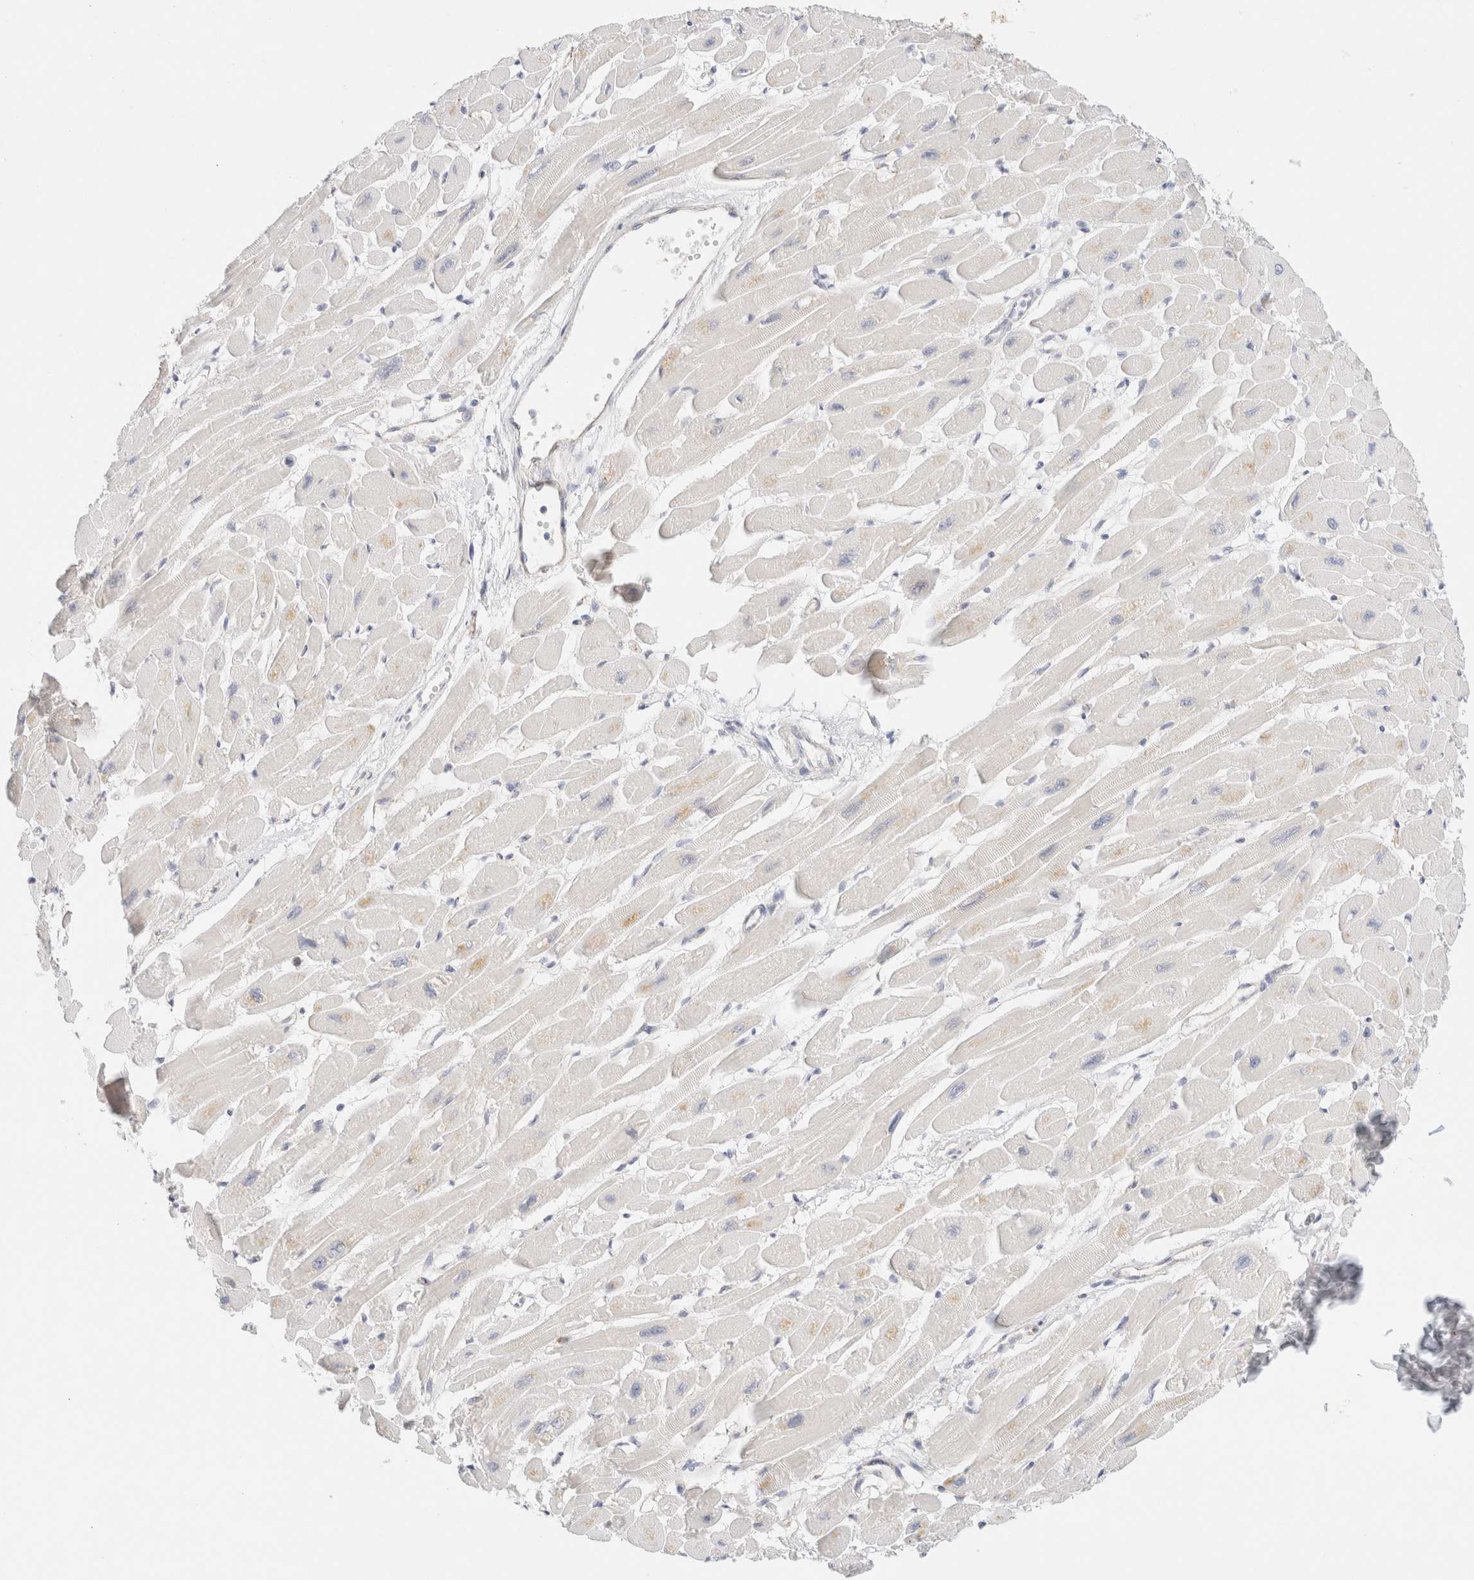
{"staining": {"intensity": "weak", "quantity": "<25%", "location": "cytoplasmic/membranous"}, "tissue": "heart muscle", "cell_type": "Cardiomyocytes", "image_type": "normal", "snomed": [{"axis": "morphology", "description": "Normal tissue, NOS"}, {"axis": "topography", "description": "Heart"}], "caption": "High magnification brightfield microscopy of unremarkable heart muscle stained with DAB (3,3'-diaminobenzidine) (brown) and counterstained with hematoxylin (blue): cardiomyocytes show no significant expression. (Brightfield microscopy of DAB immunohistochemistry at high magnification).", "gene": "UNC13B", "patient": {"sex": "female", "age": 54}}